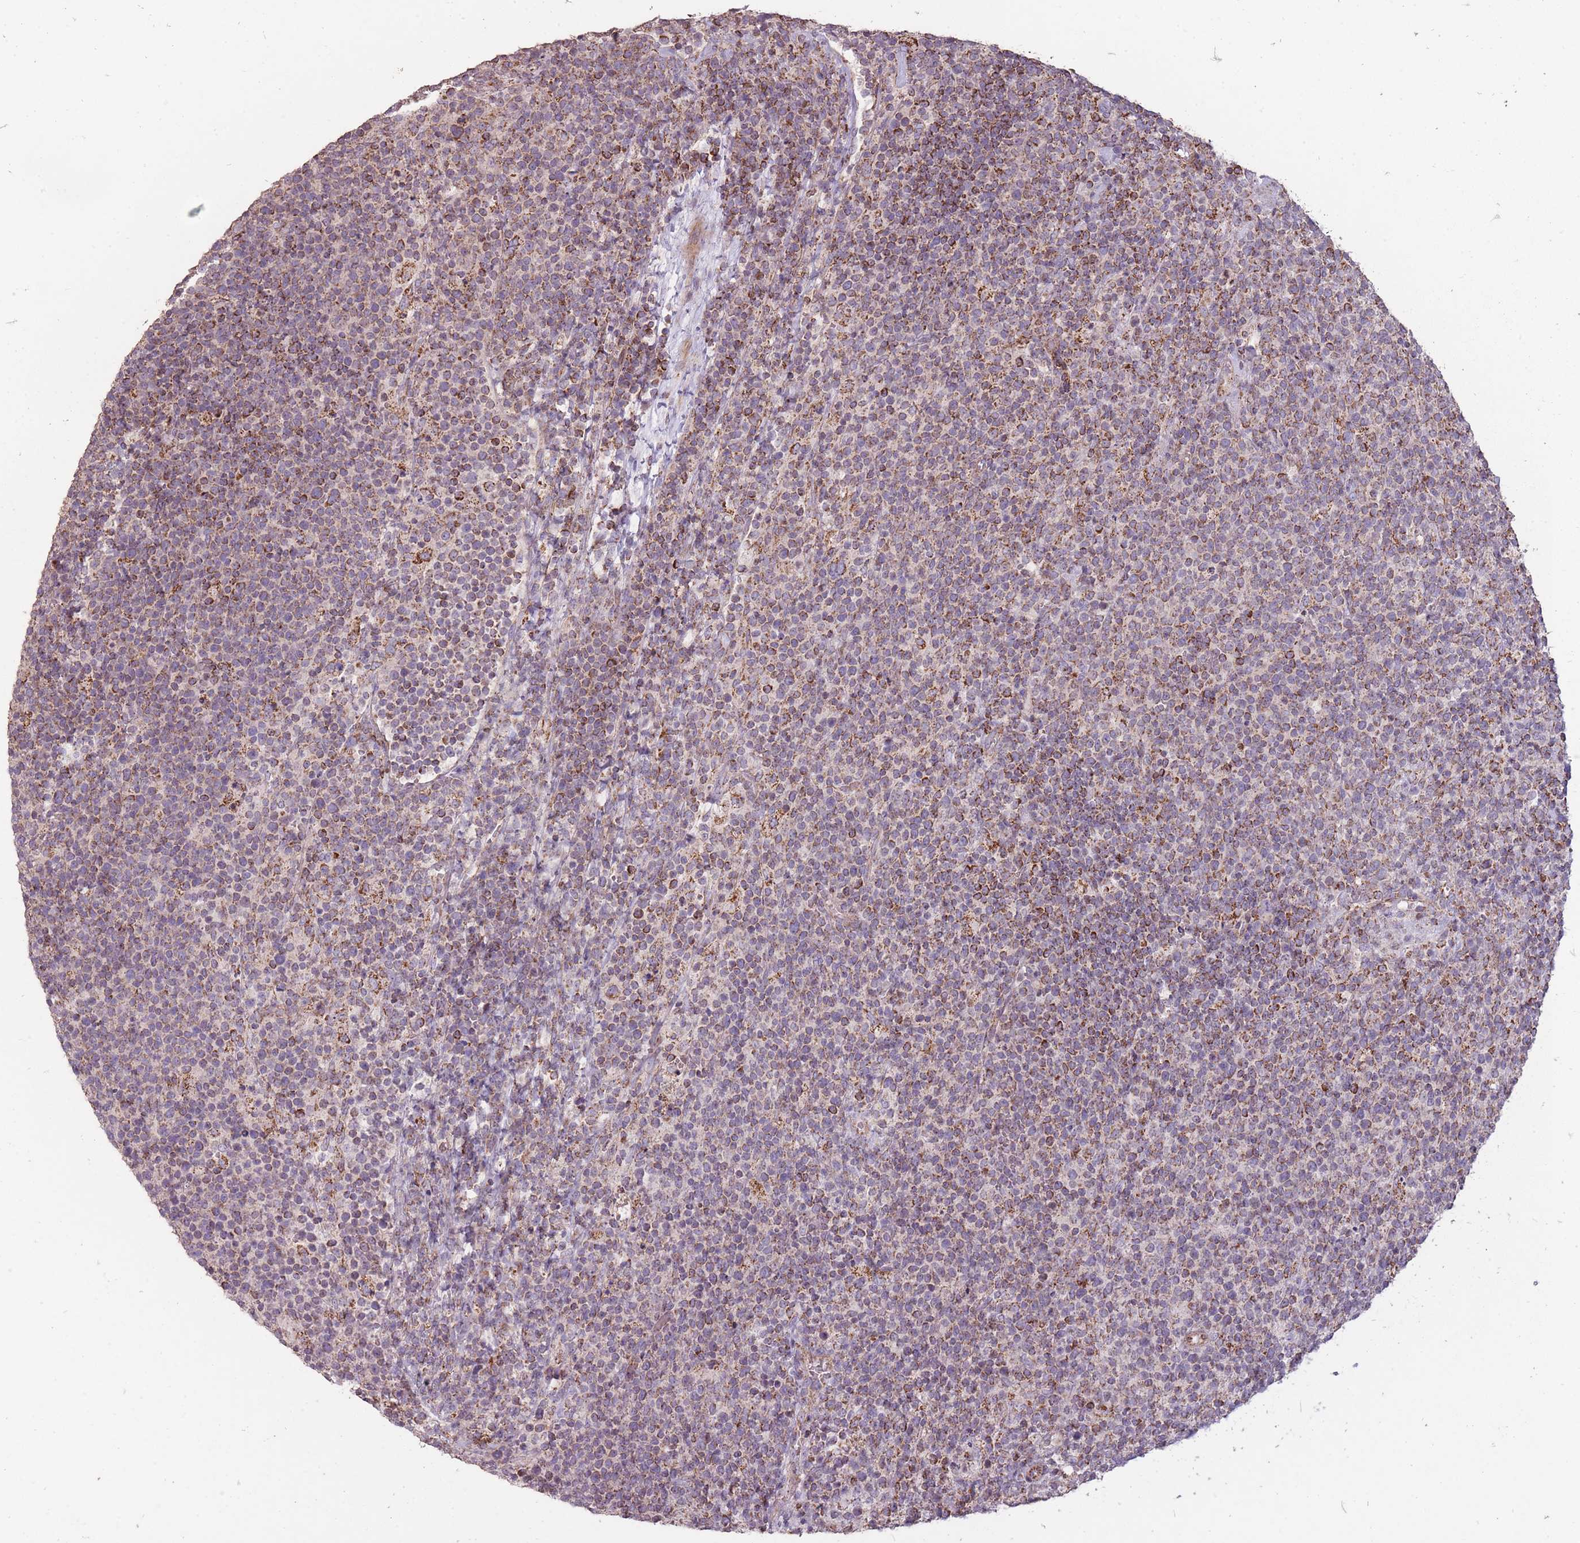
{"staining": {"intensity": "strong", "quantity": "25%-75%", "location": "cytoplasmic/membranous"}, "tissue": "lymphoma", "cell_type": "Tumor cells", "image_type": "cancer", "snomed": [{"axis": "morphology", "description": "Malignant lymphoma, non-Hodgkin's type, High grade"}, {"axis": "topography", "description": "Lymph node"}], "caption": "Immunohistochemical staining of lymphoma reveals strong cytoplasmic/membranous protein expression in about 25%-75% of tumor cells.", "gene": "CNOT8", "patient": {"sex": "male", "age": 61}}